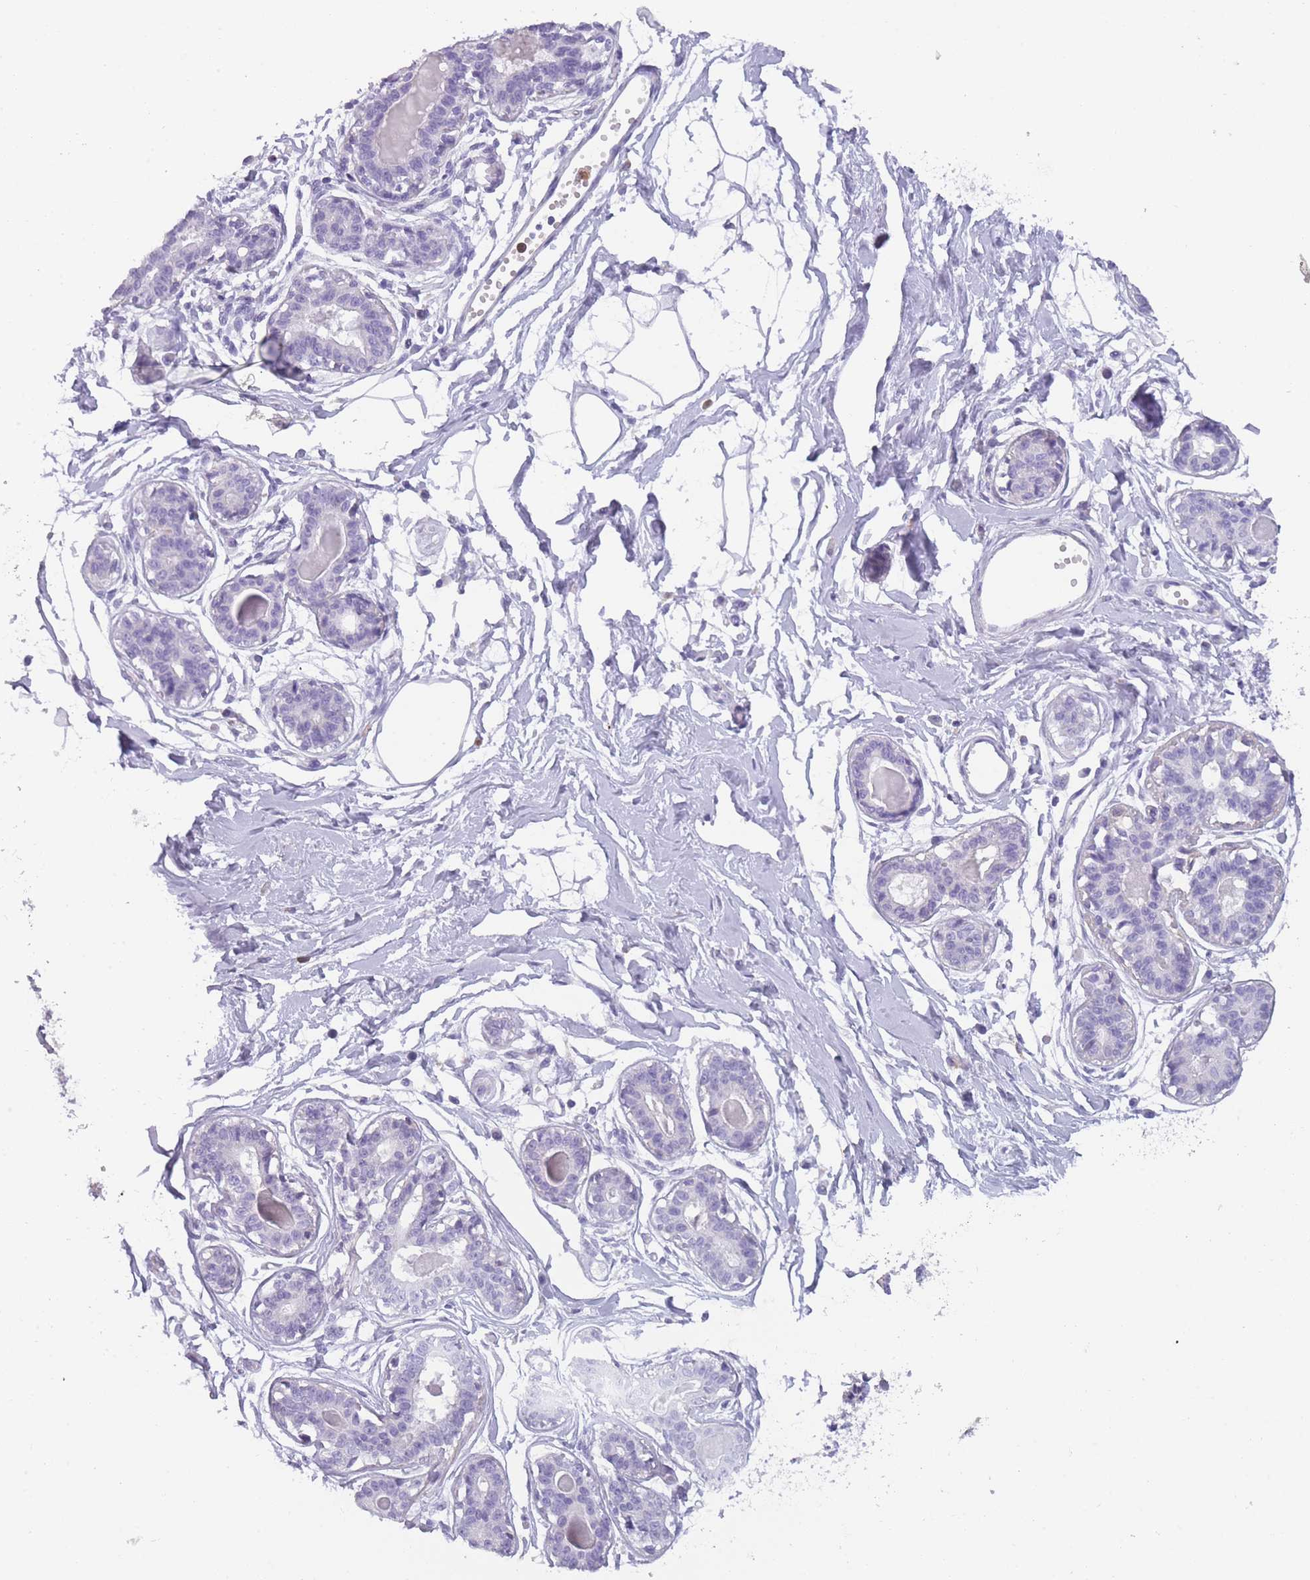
{"staining": {"intensity": "negative", "quantity": "none", "location": "none"}, "tissue": "breast", "cell_type": "Adipocytes", "image_type": "normal", "snomed": [{"axis": "morphology", "description": "Normal tissue, NOS"}, {"axis": "topography", "description": "Breast"}], "caption": "Immunohistochemistry (IHC) image of benign breast: human breast stained with DAB demonstrates no significant protein positivity in adipocytes. Brightfield microscopy of immunohistochemistry stained with DAB (3,3'-diaminobenzidine) (brown) and hematoxylin (blue), captured at high magnification.", "gene": "CR1L", "patient": {"sex": "female", "age": 45}}